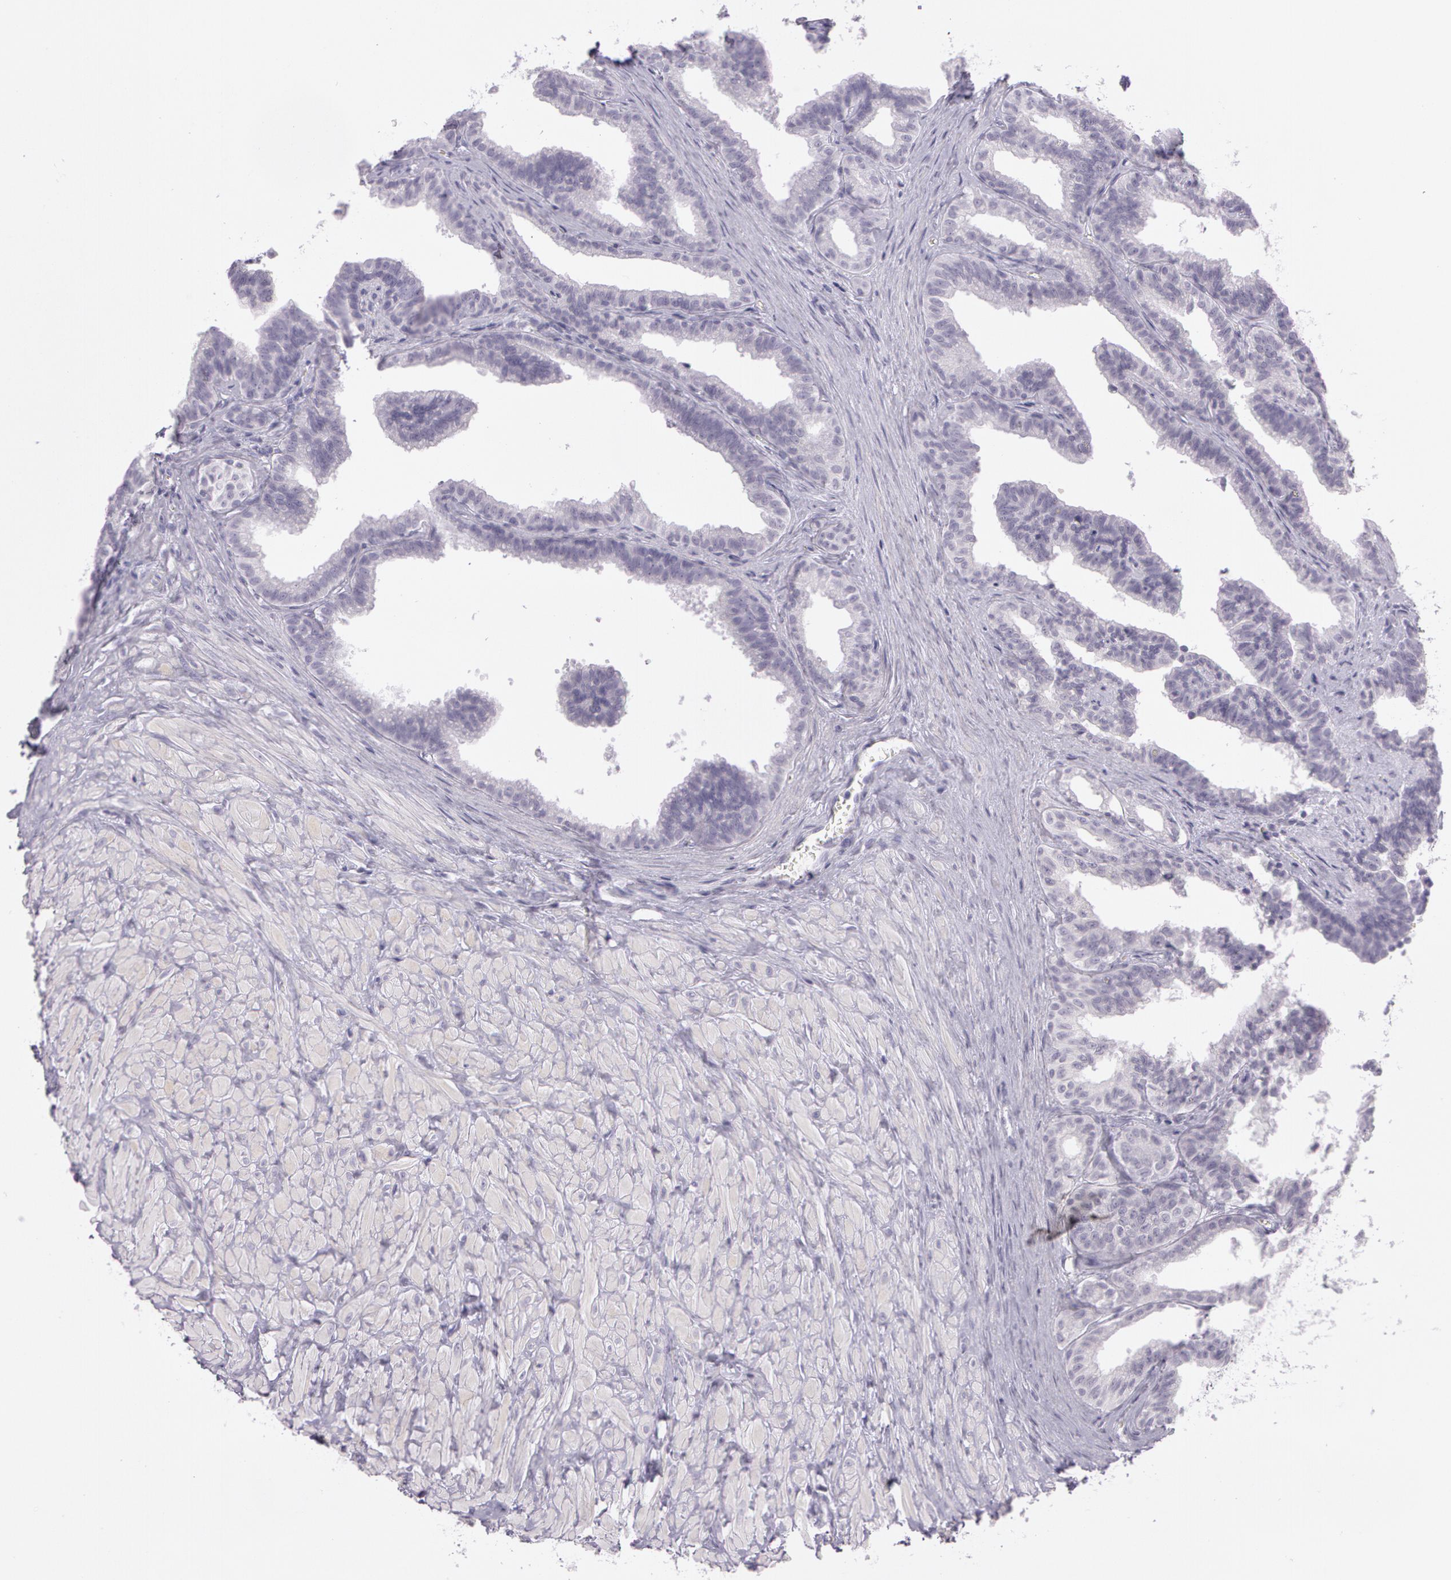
{"staining": {"intensity": "negative", "quantity": "none", "location": "none"}, "tissue": "seminal vesicle", "cell_type": "Glandular cells", "image_type": "normal", "snomed": [{"axis": "morphology", "description": "Normal tissue, NOS"}, {"axis": "topography", "description": "Seminal veicle"}], "caption": "A high-resolution photomicrograph shows IHC staining of normal seminal vesicle, which exhibits no significant staining in glandular cells.", "gene": "OTC", "patient": {"sex": "male", "age": 26}}